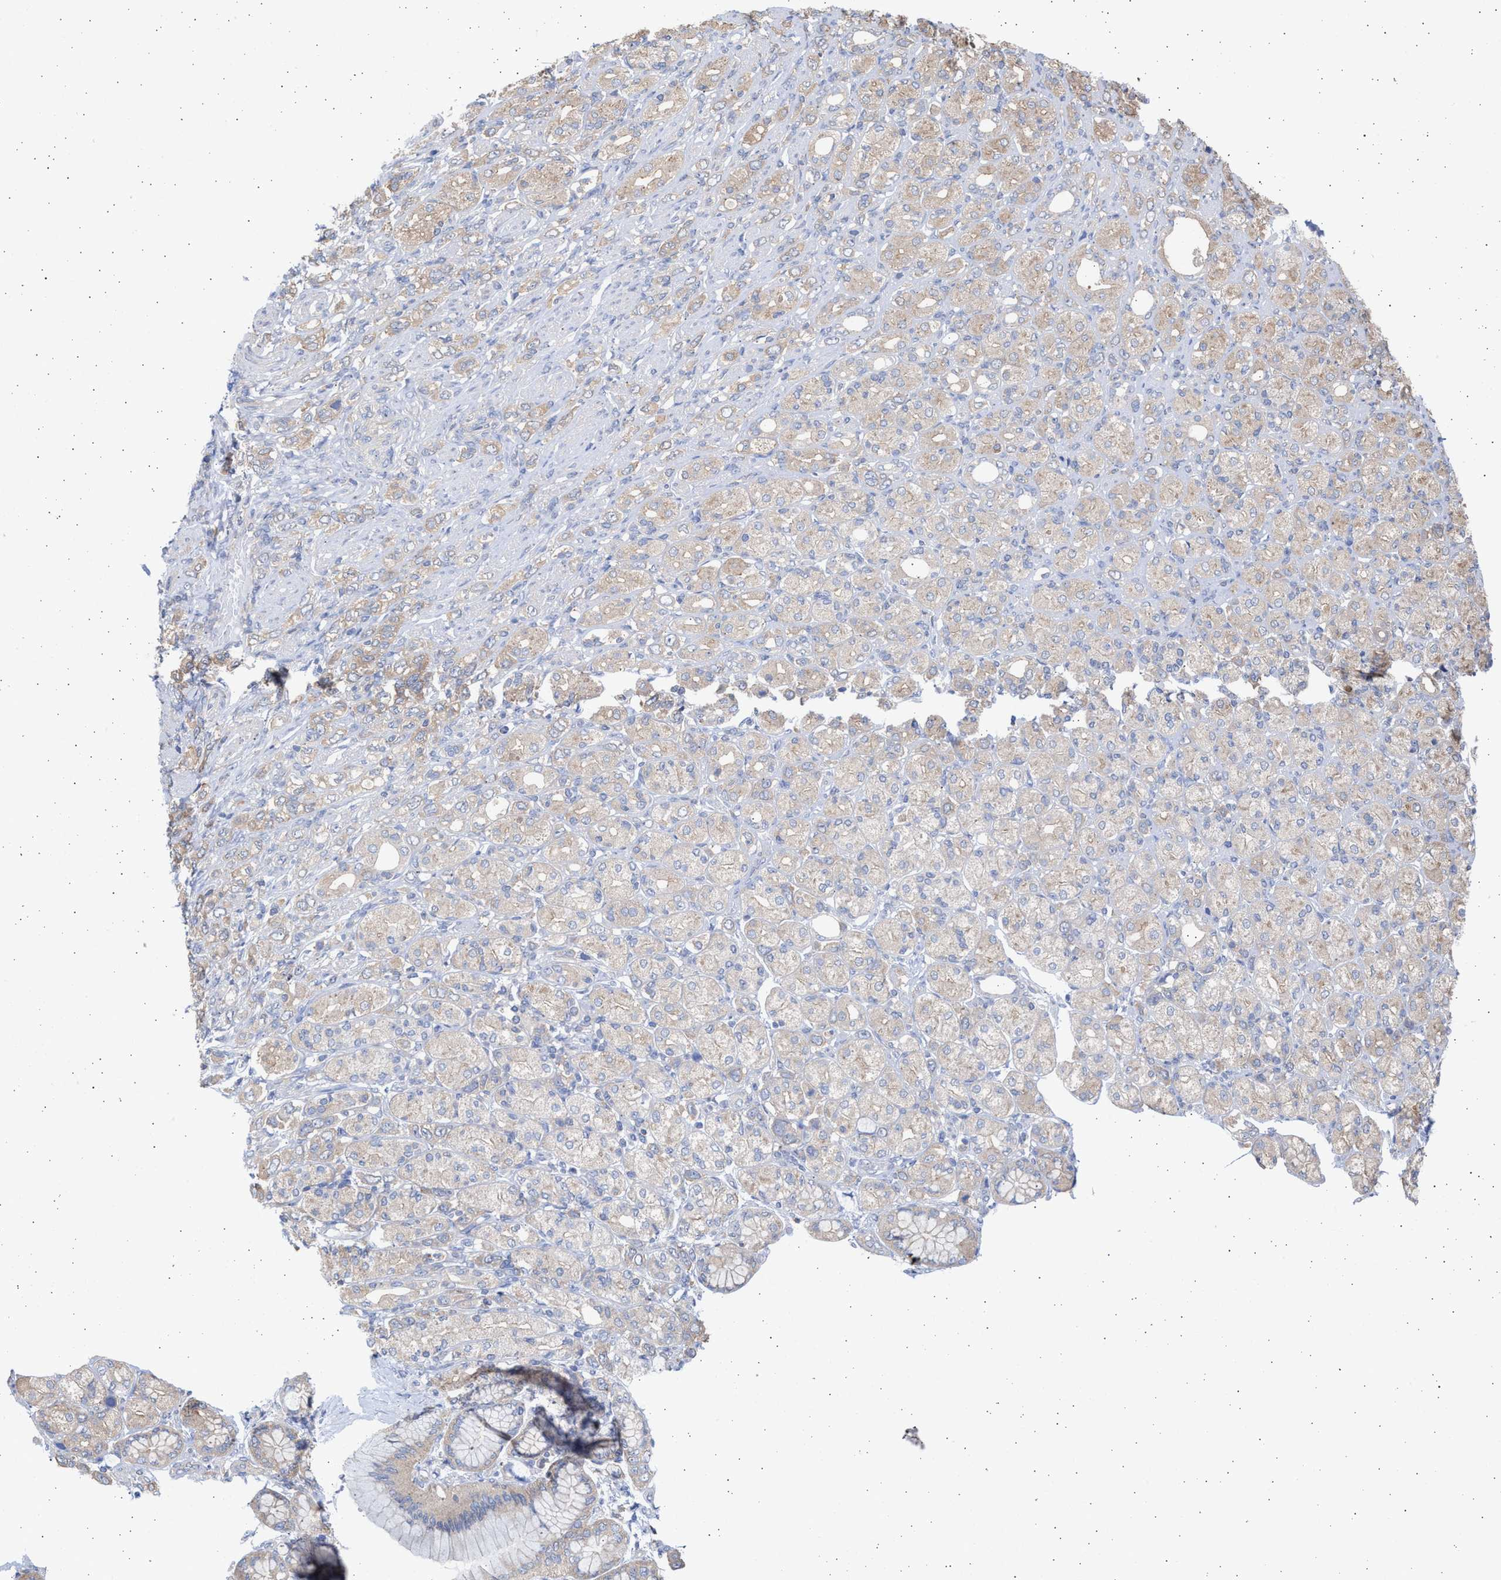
{"staining": {"intensity": "weak", "quantity": ">75%", "location": "cytoplasmic/membranous"}, "tissue": "stomach cancer", "cell_type": "Tumor cells", "image_type": "cancer", "snomed": [{"axis": "morphology", "description": "Adenocarcinoma, NOS"}, {"axis": "topography", "description": "Stomach"}], "caption": "Adenocarcinoma (stomach) stained for a protein (brown) shows weak cytoplasmic/membranous positive positivity in about >75% of tumor cells.", "gene": "ALDOC", "patient": {"sex": "female", "age": 65}}